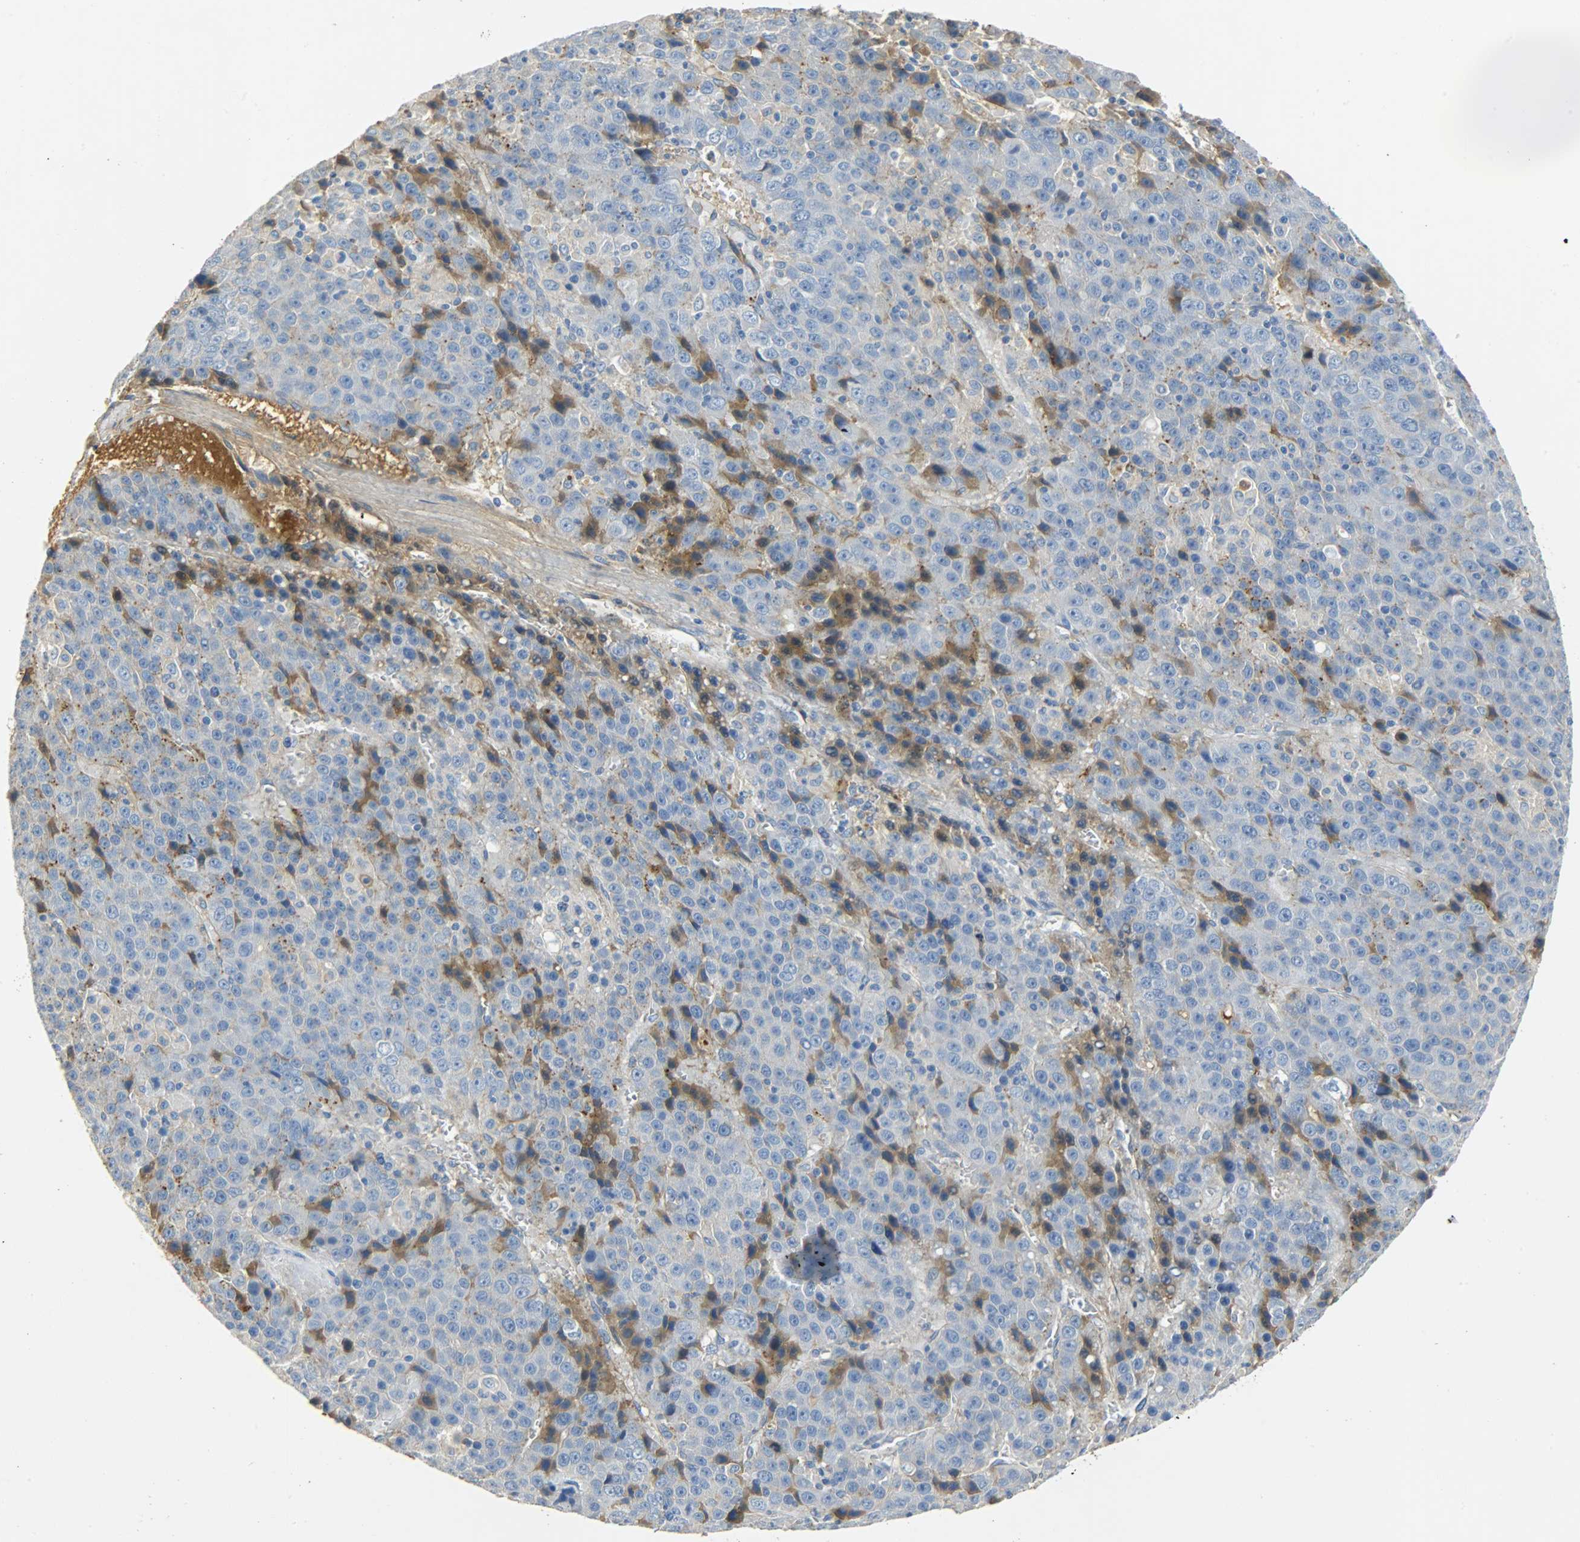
{"staining": {"intensity": "moderate", "quantity": "25%-75%", "location": "cytoplasmic/membranous"}, "tissue": "liver cancer", "cell_type": "Tumor cells", "image_type": "cancer", "snomed": [{"axis": "morphology", "description": "Carcinoma, Hepatocellular, NOS"}, {"axis": "topography", "description": "Liver"}], "caption": "Liver hepatocellular carcinoma stained for a protein shows moderate cytoplasmic/membranous positivity in tumor cells.", "gene": "CRP", "patient": {"sex": "female", "age": 53}}